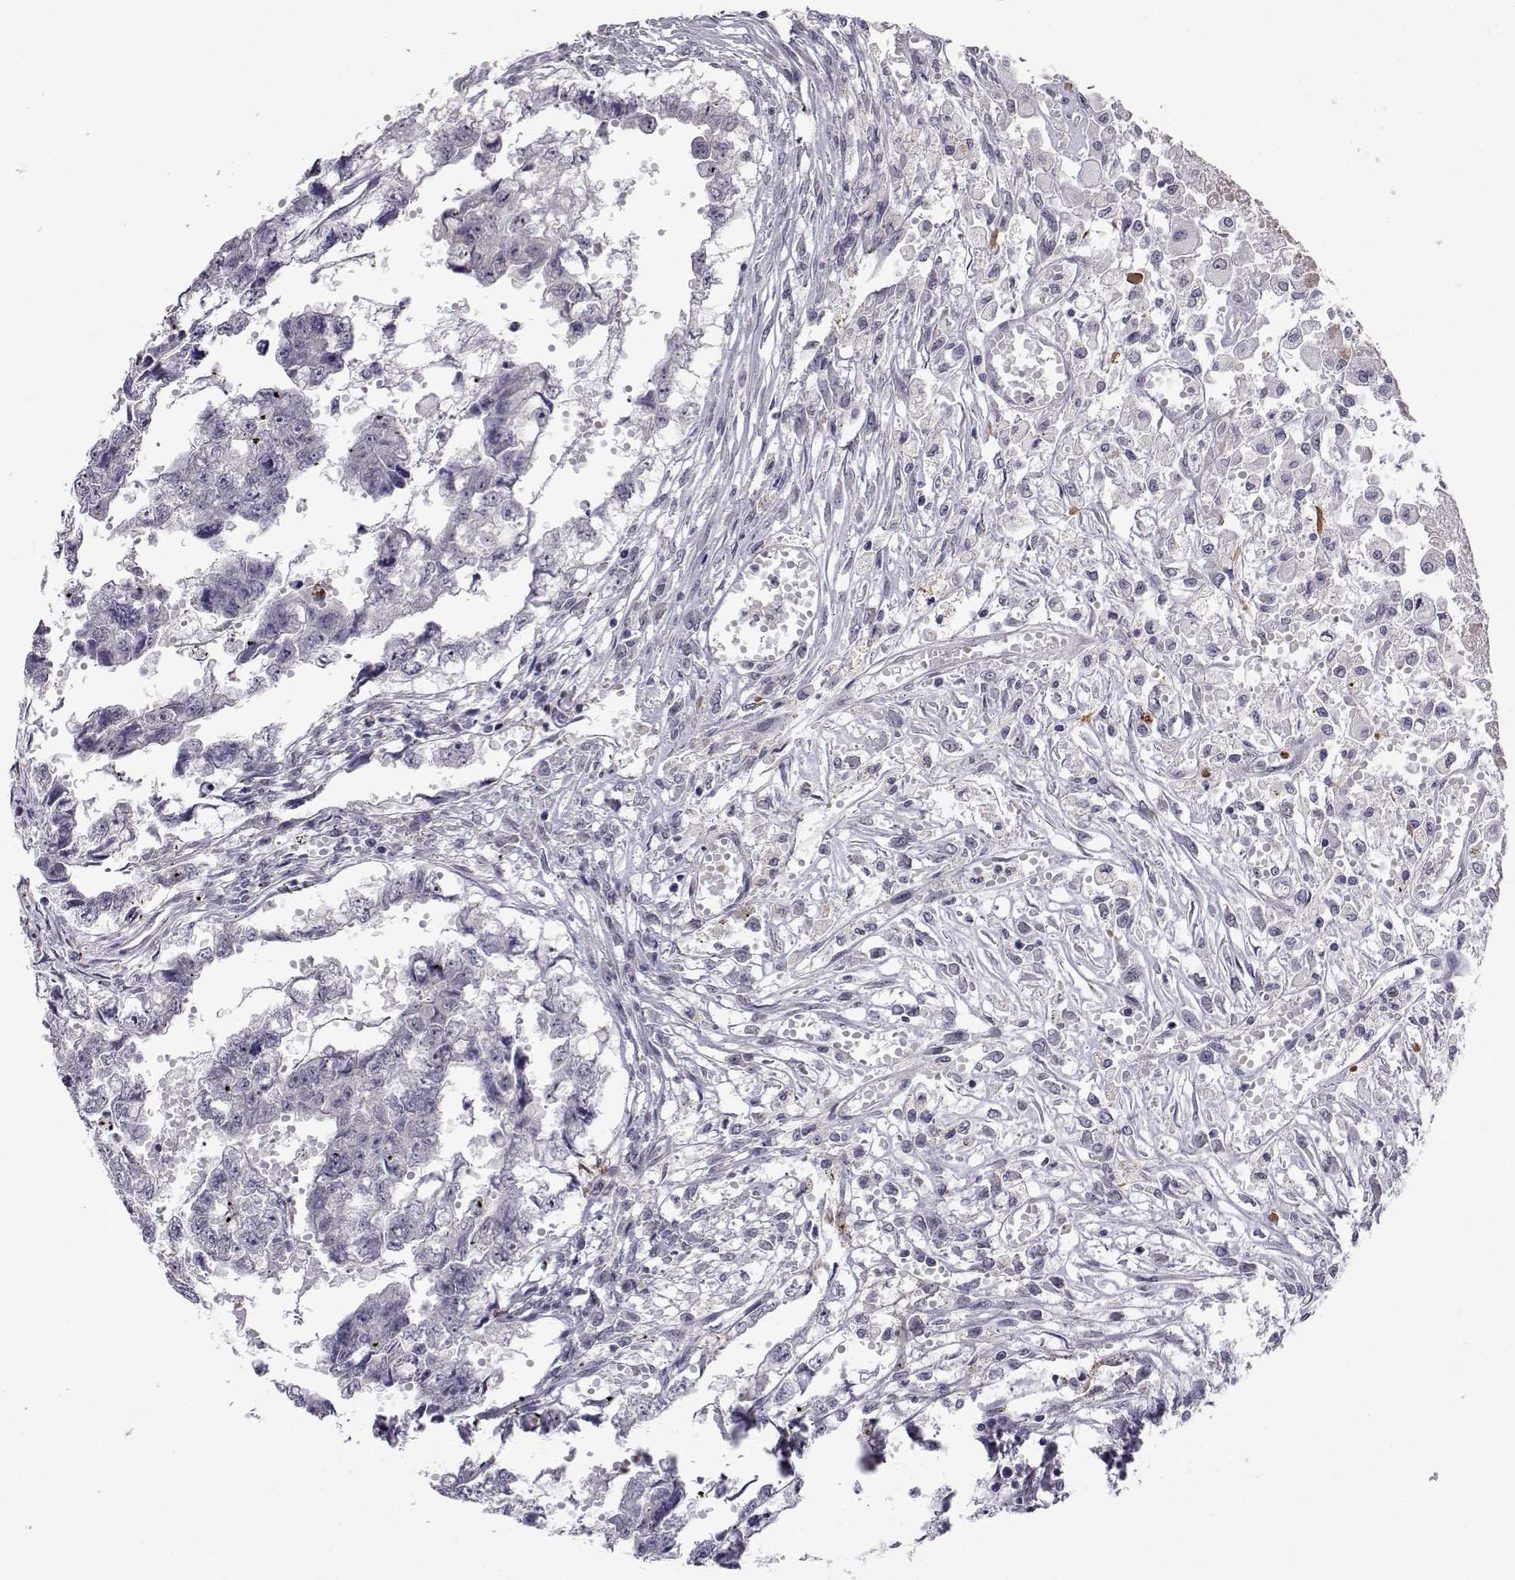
{"staining": {"intensity": "negative", "quantity": "none", "location": "none"}, "tissue": "testis cancer", "cell_type": "Tumor cells", "image_type": "cancer", "snomed": [{"axis": "morphology", "description": "Carcinoma, Embryonal, NOS"}, {"axis": "morphology", "description": "Teratoma, malignant, NOS"}, {"axis": "topography", "description": "Testis"}], "caption": "Tumor cells are negative for protein expression in human embryonal carcinoma (testis). Nuclei are stained in blue.", "gene": "SLC6A3", "patient": {"sex": "male", "age": 44}}